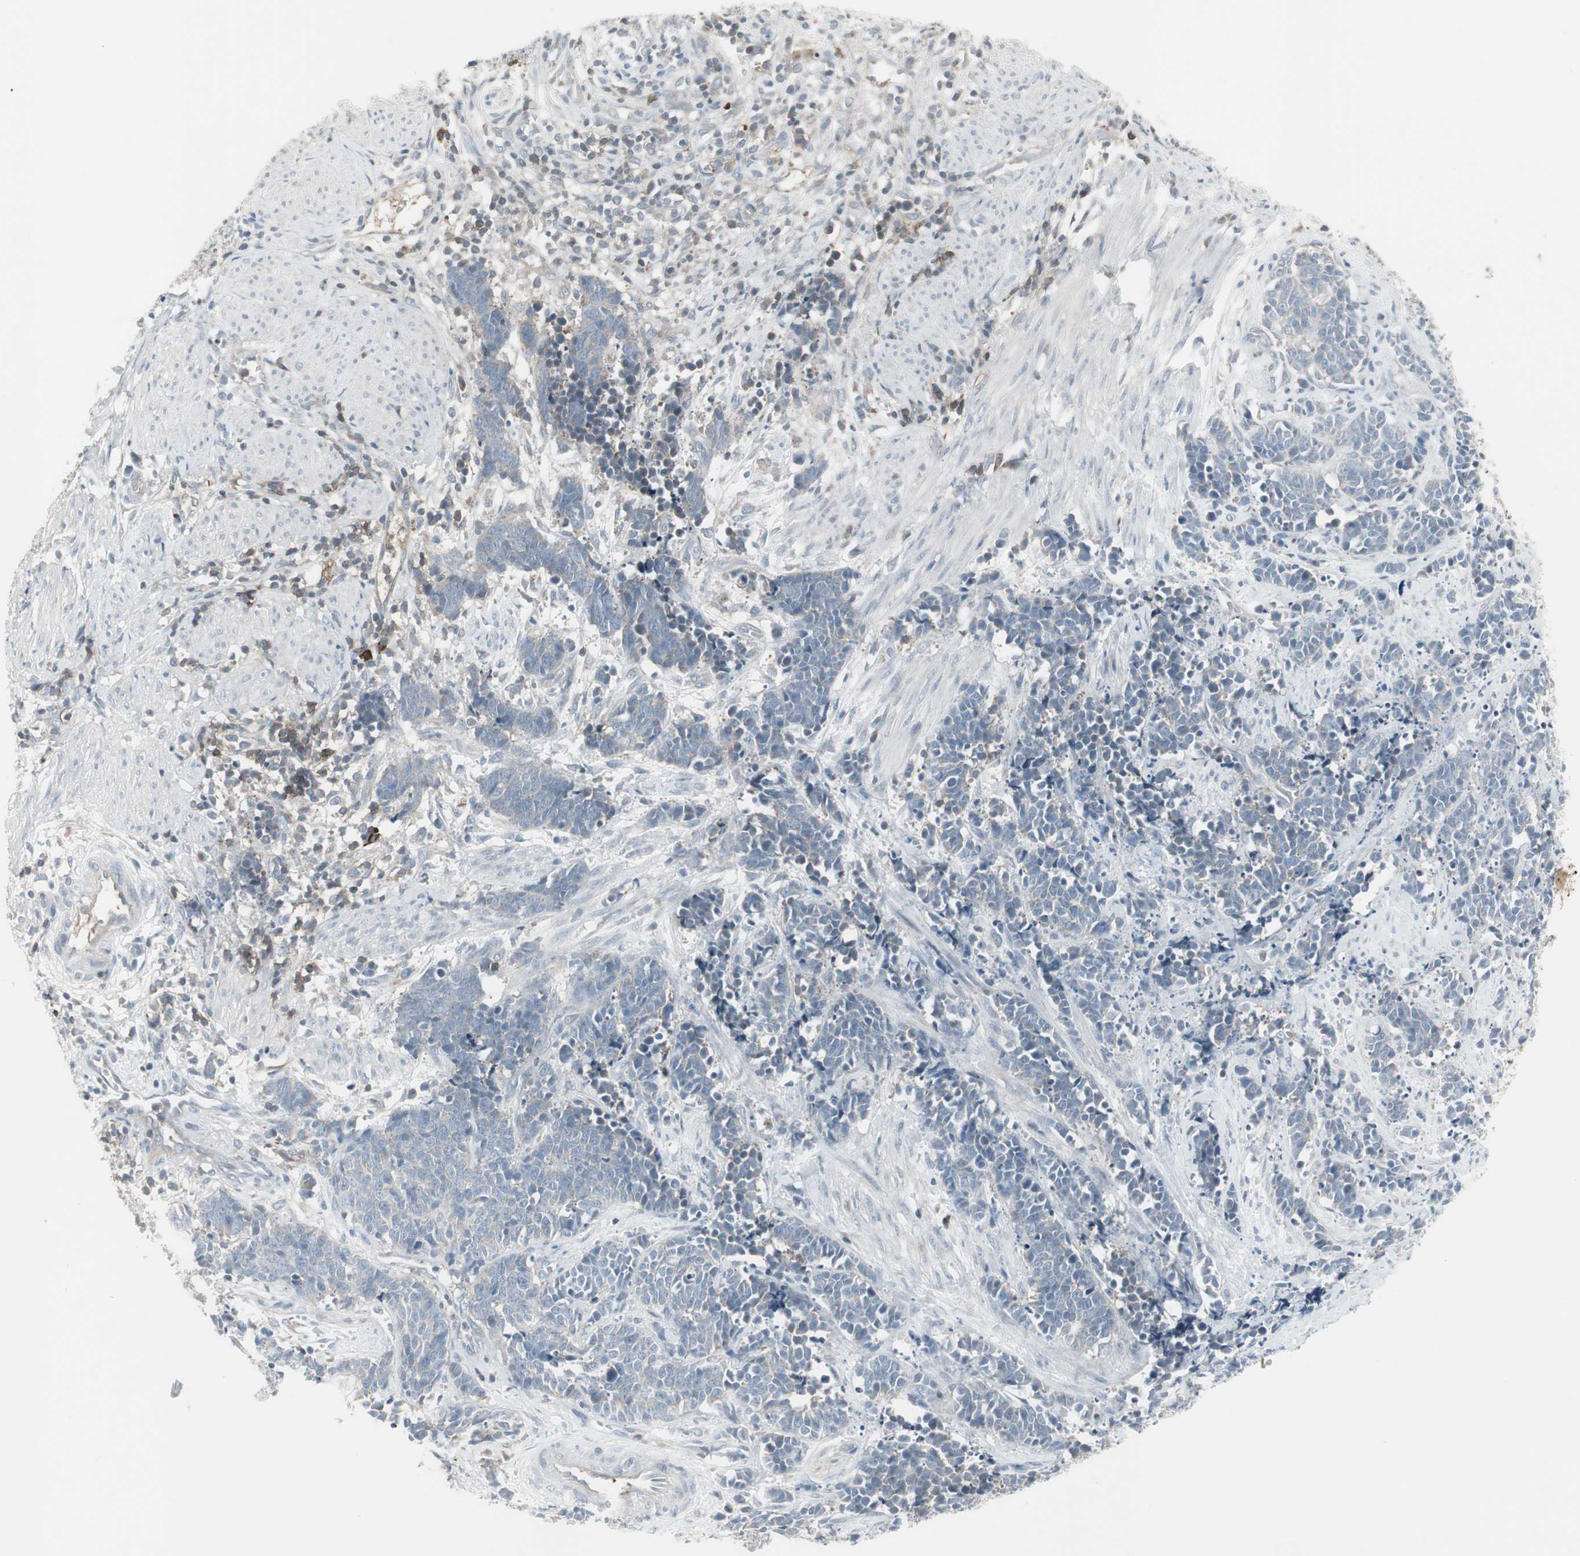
{"staining": {"intensity": "negative", "quantity": "none", "location": "none"}, "tissue": "cervical cancer", "cell_type": "Tumor cells", "image_type": "cancer", "snomed": [{"axis": "morphology", "description": "Squamous cell carcinoma, NOS"}, {"axis": "topography", "description": "Cervix"}], "caption": "The immunohistochemistry photomicrograph has no significant expression in tumor cells of cervical squamous cell carcinoma tissue. (Stains: DAB (3,3'-diaminobenzidine) immunohistochemistry (IHC) with hematoxylin counter stain, Microscopy: brightfield microscopy at high magnification).", "gene": "ZSCAN32", "patient": {"sex": "female", "age": 35}}